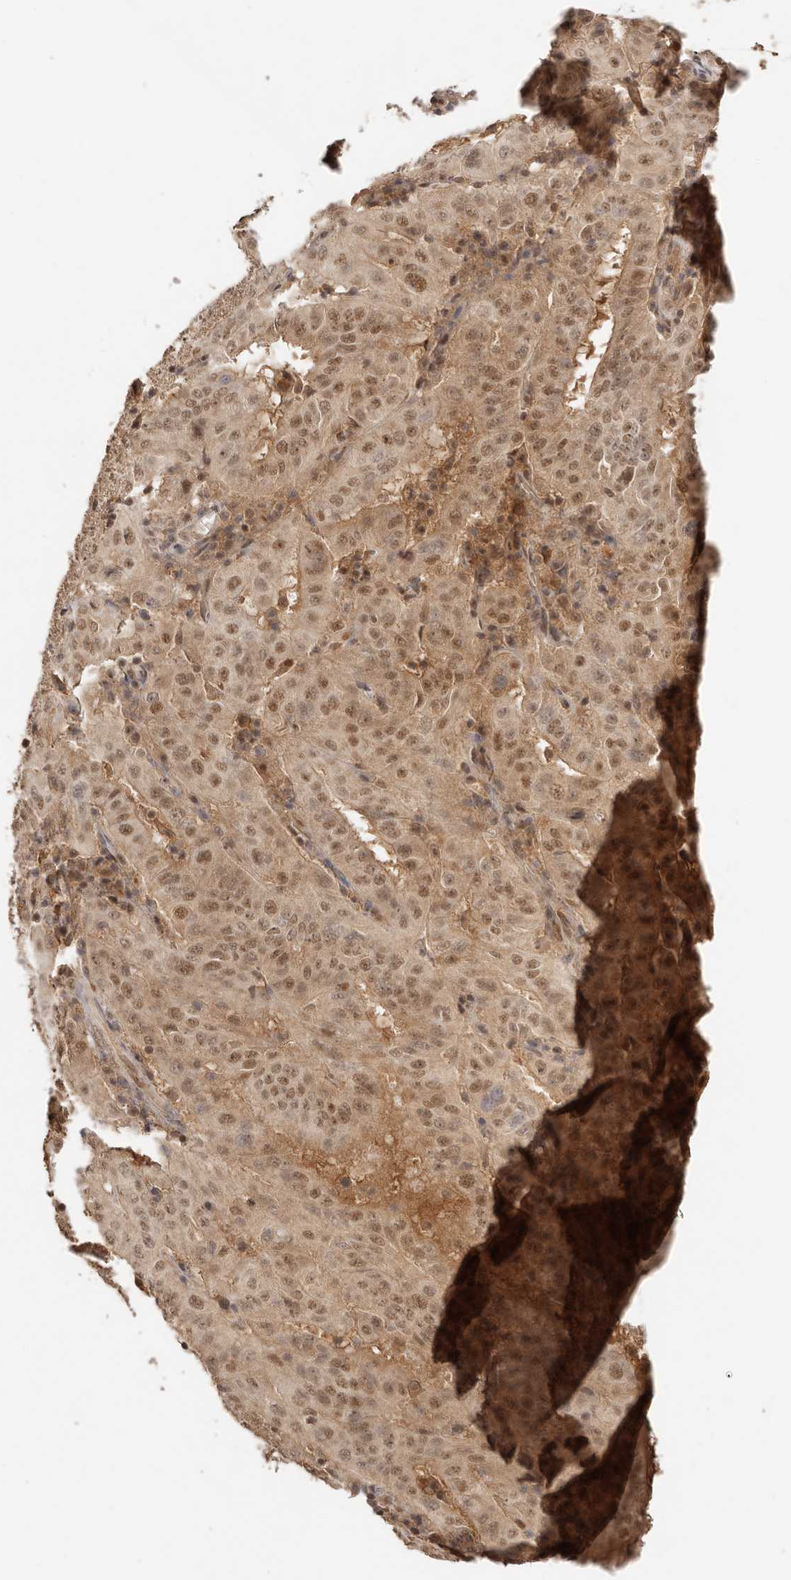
{"staining": {"intensity": "moderate", "quantity": ">75%", "location": "nuclear"}, "tissue": "pancreatic cancer", "cell_type": "Tumor cells", "image_type": "cancer", "snomed": [{"axis": "morphology", "description": "Adenocarcinoma, NOS"}, {"axis": "topography", "description": "Pancreas"}], "caption": "DAB immunohistochemical staining of human pancreatic cancer (adenocarcinoma) exhibits moderate nuclear protein expression in approximately >75% of tumor cells.", "gene": "PSMA5", "patient": {"sex": "male", "age": 63}}